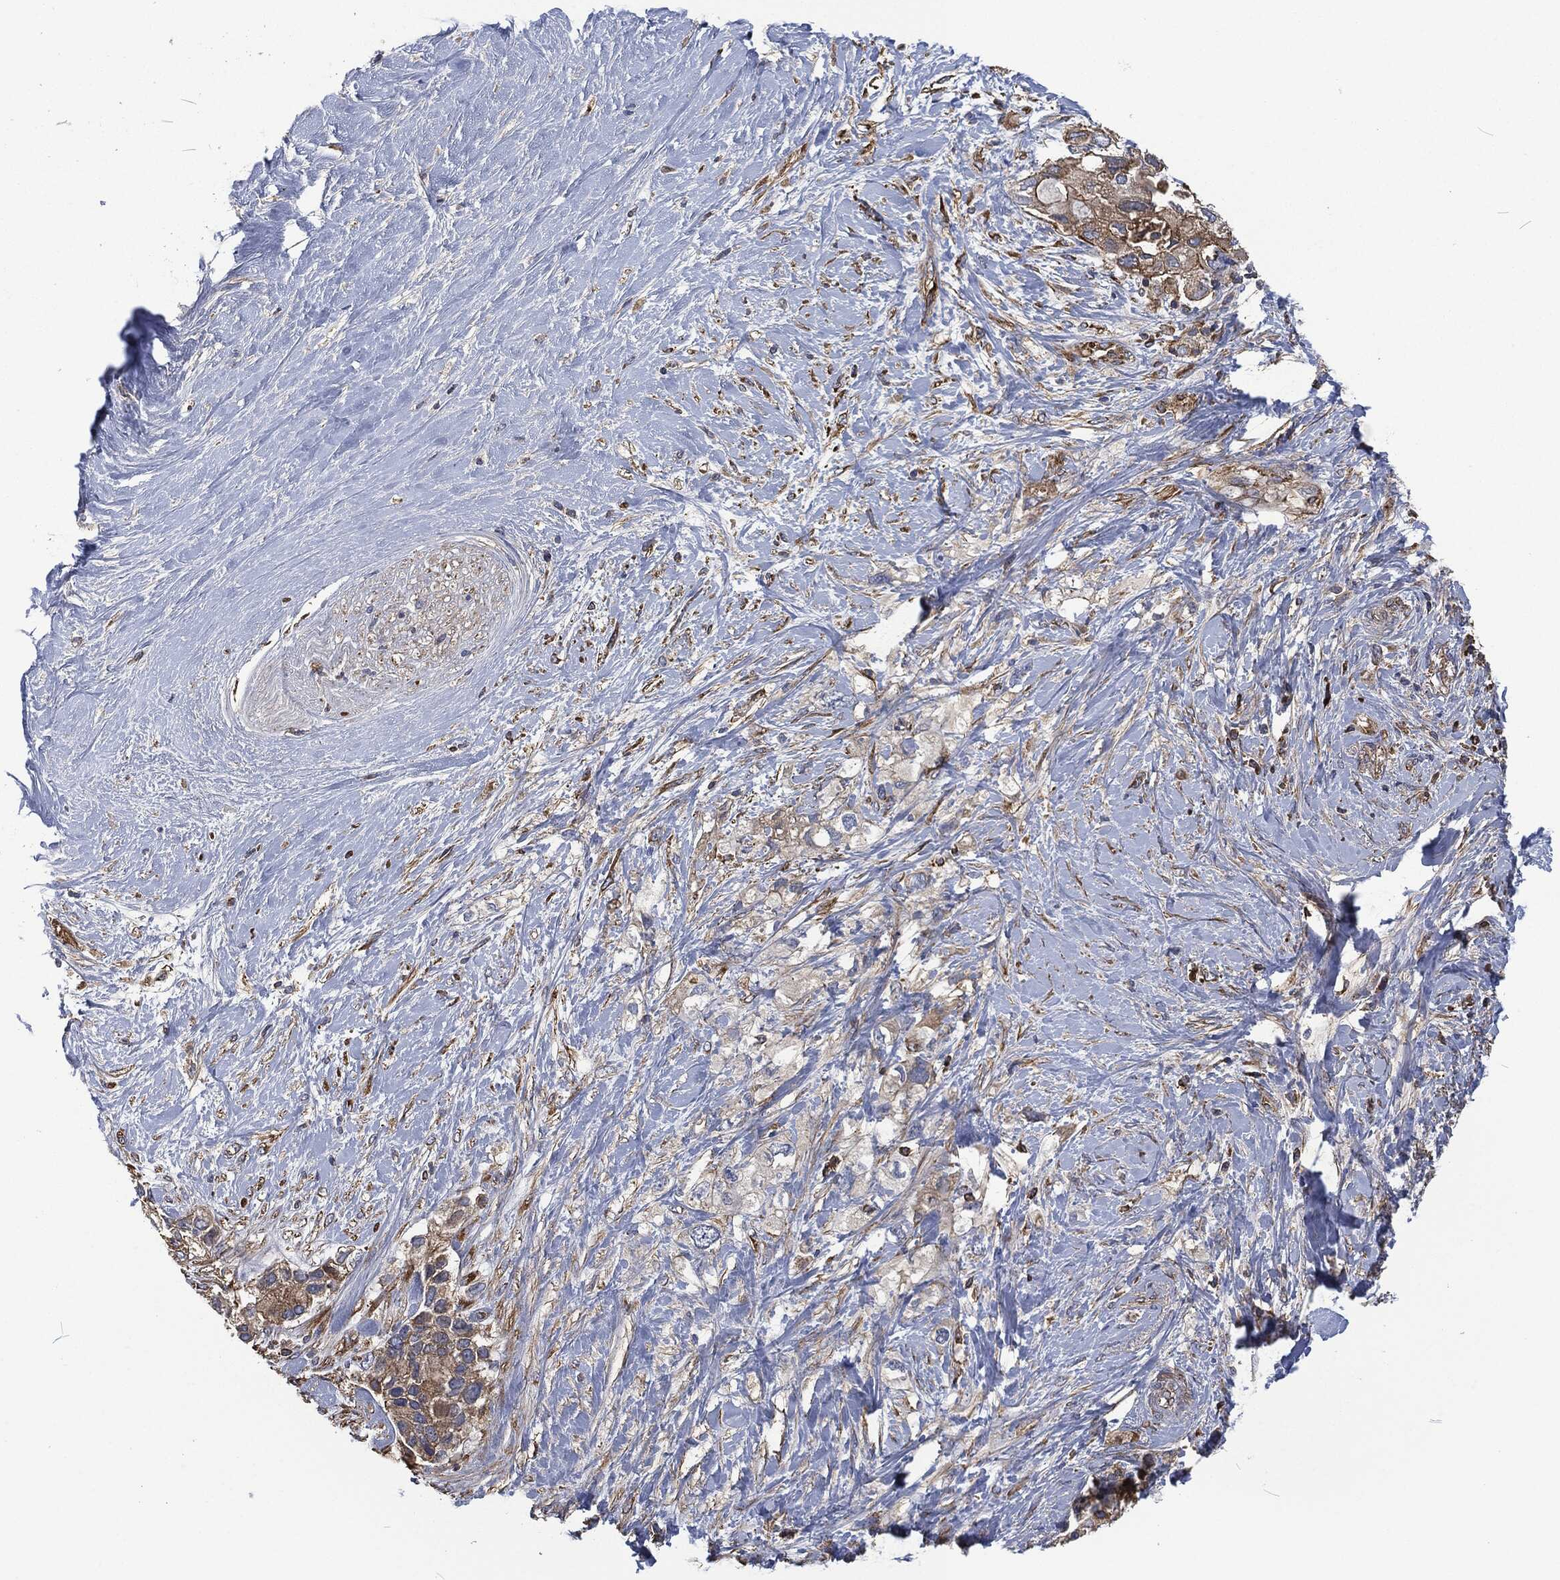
{"staining": {"intensity": "moderate", "quantity": "<25%", "location": "cytoplasmic/membranous"}, "tissue": "pancreatic cancer", "cell_type": "Tumor cells", "image_type": "cancer", "snomed": [{"axis": "morphology", "description": "Adenocarcinoma, NOS"}, {"axis": "topography", "description": "Pancreas"}], "caption": "Immunohistochemical staining of human pancreatic cancer reveals low levels of moderate cytoplasmic/membranous positivity in approximately <25% of tumor cells.", "gene": "LGALS9", "patient": {"sex": "female", "age": 56}}